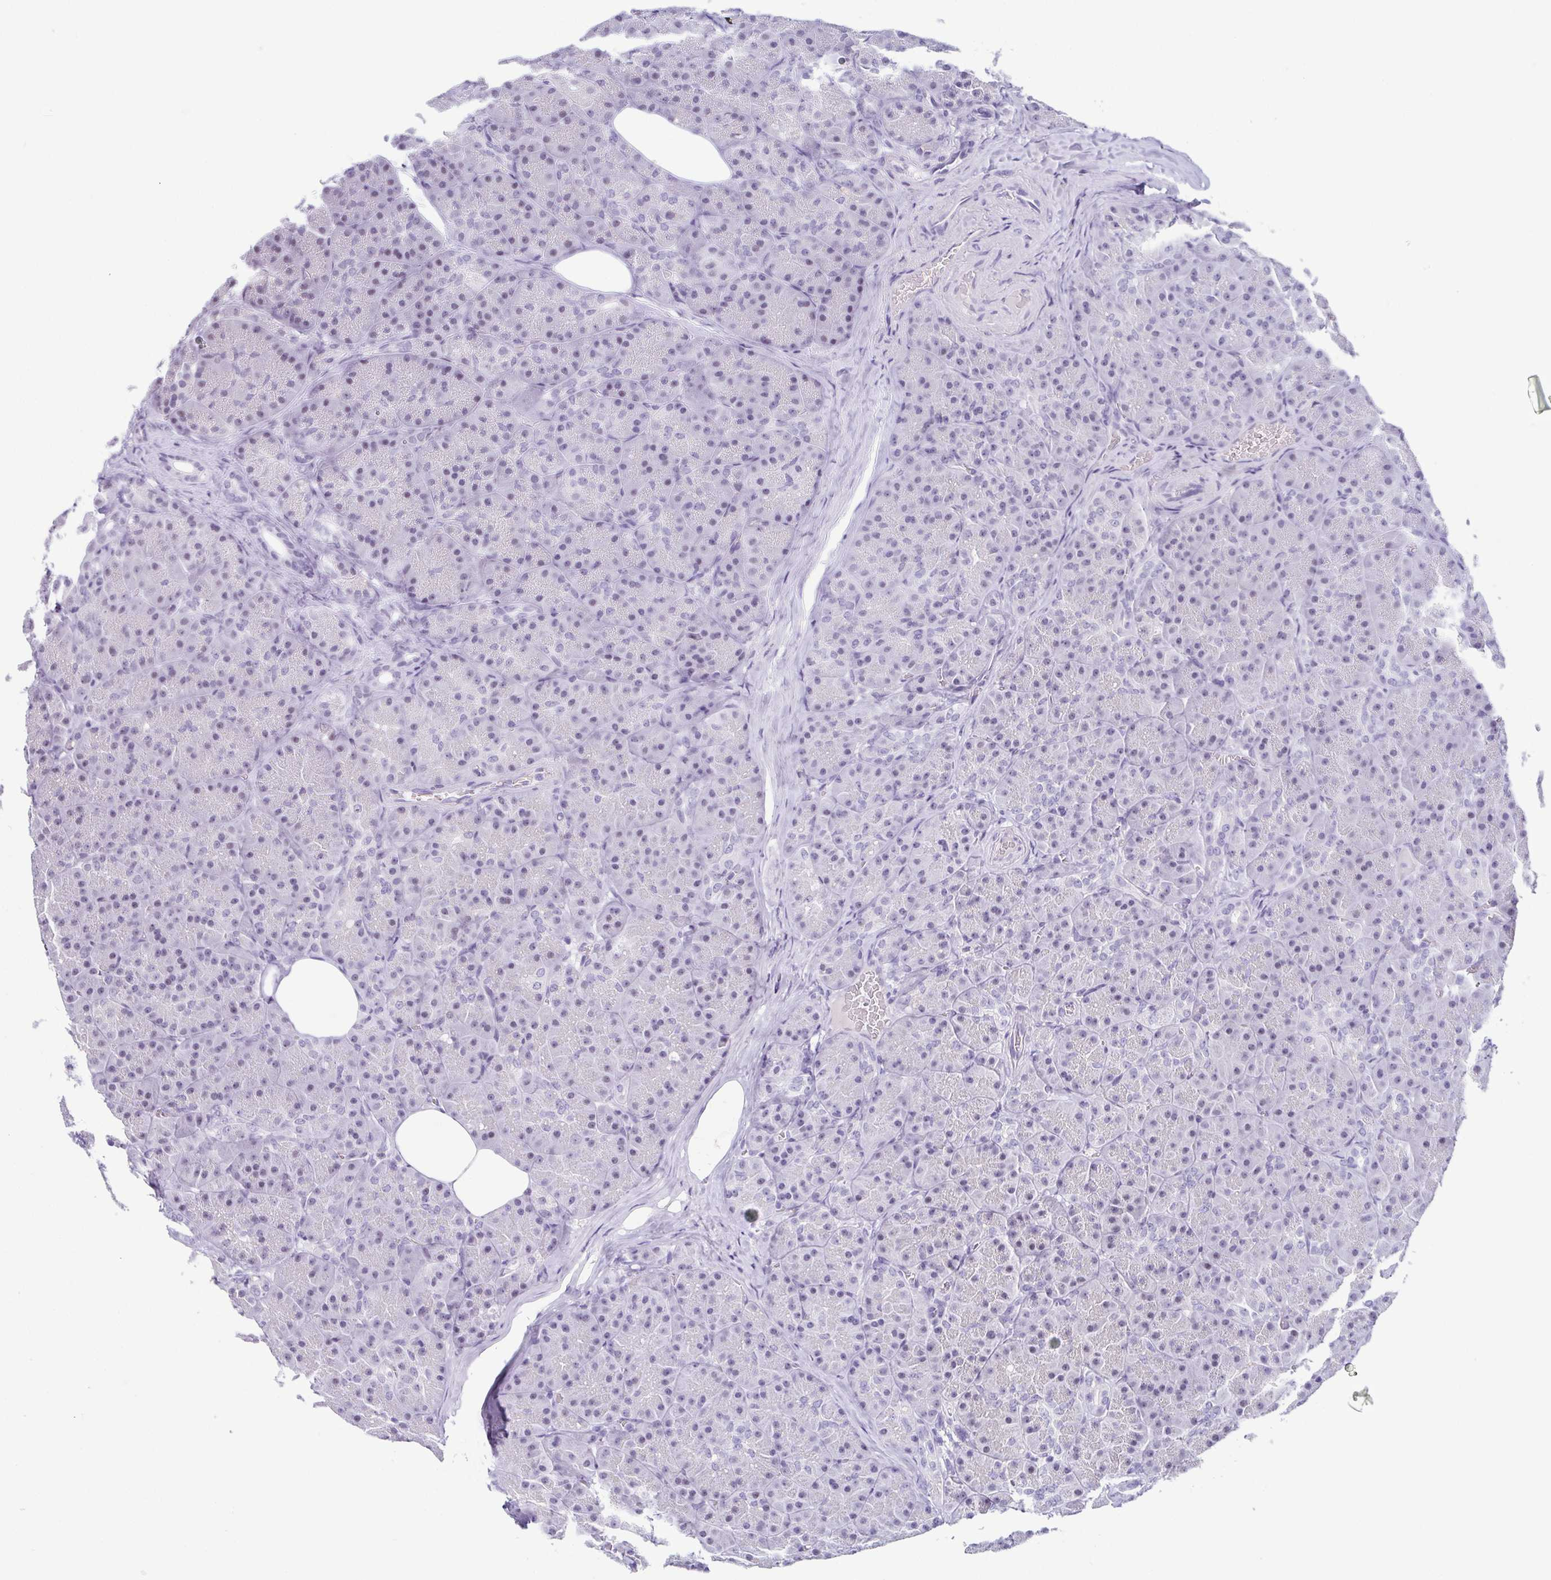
{"staining": {"intensity": "negative", "quantity": "none", "location": "none"}, "tissue": "pancreas", "cell_type": "Exocrine glandular cells", "image_type": "normal", "snomed": [{"axis": "morphology", "description": "Normal tissue, NOS"}, {"axis": "topography", "description": "Pancreas"}], "caption": "The immunohistochemistry (IHC) image has no significant positivity in exocrine glandular cells of pancreas. (Brightfield microscopy of DAB immunohistochemistry (IHC) at high magnification).", "gene": "ESX1", "patient": {"sex": "male", "age": 57}}